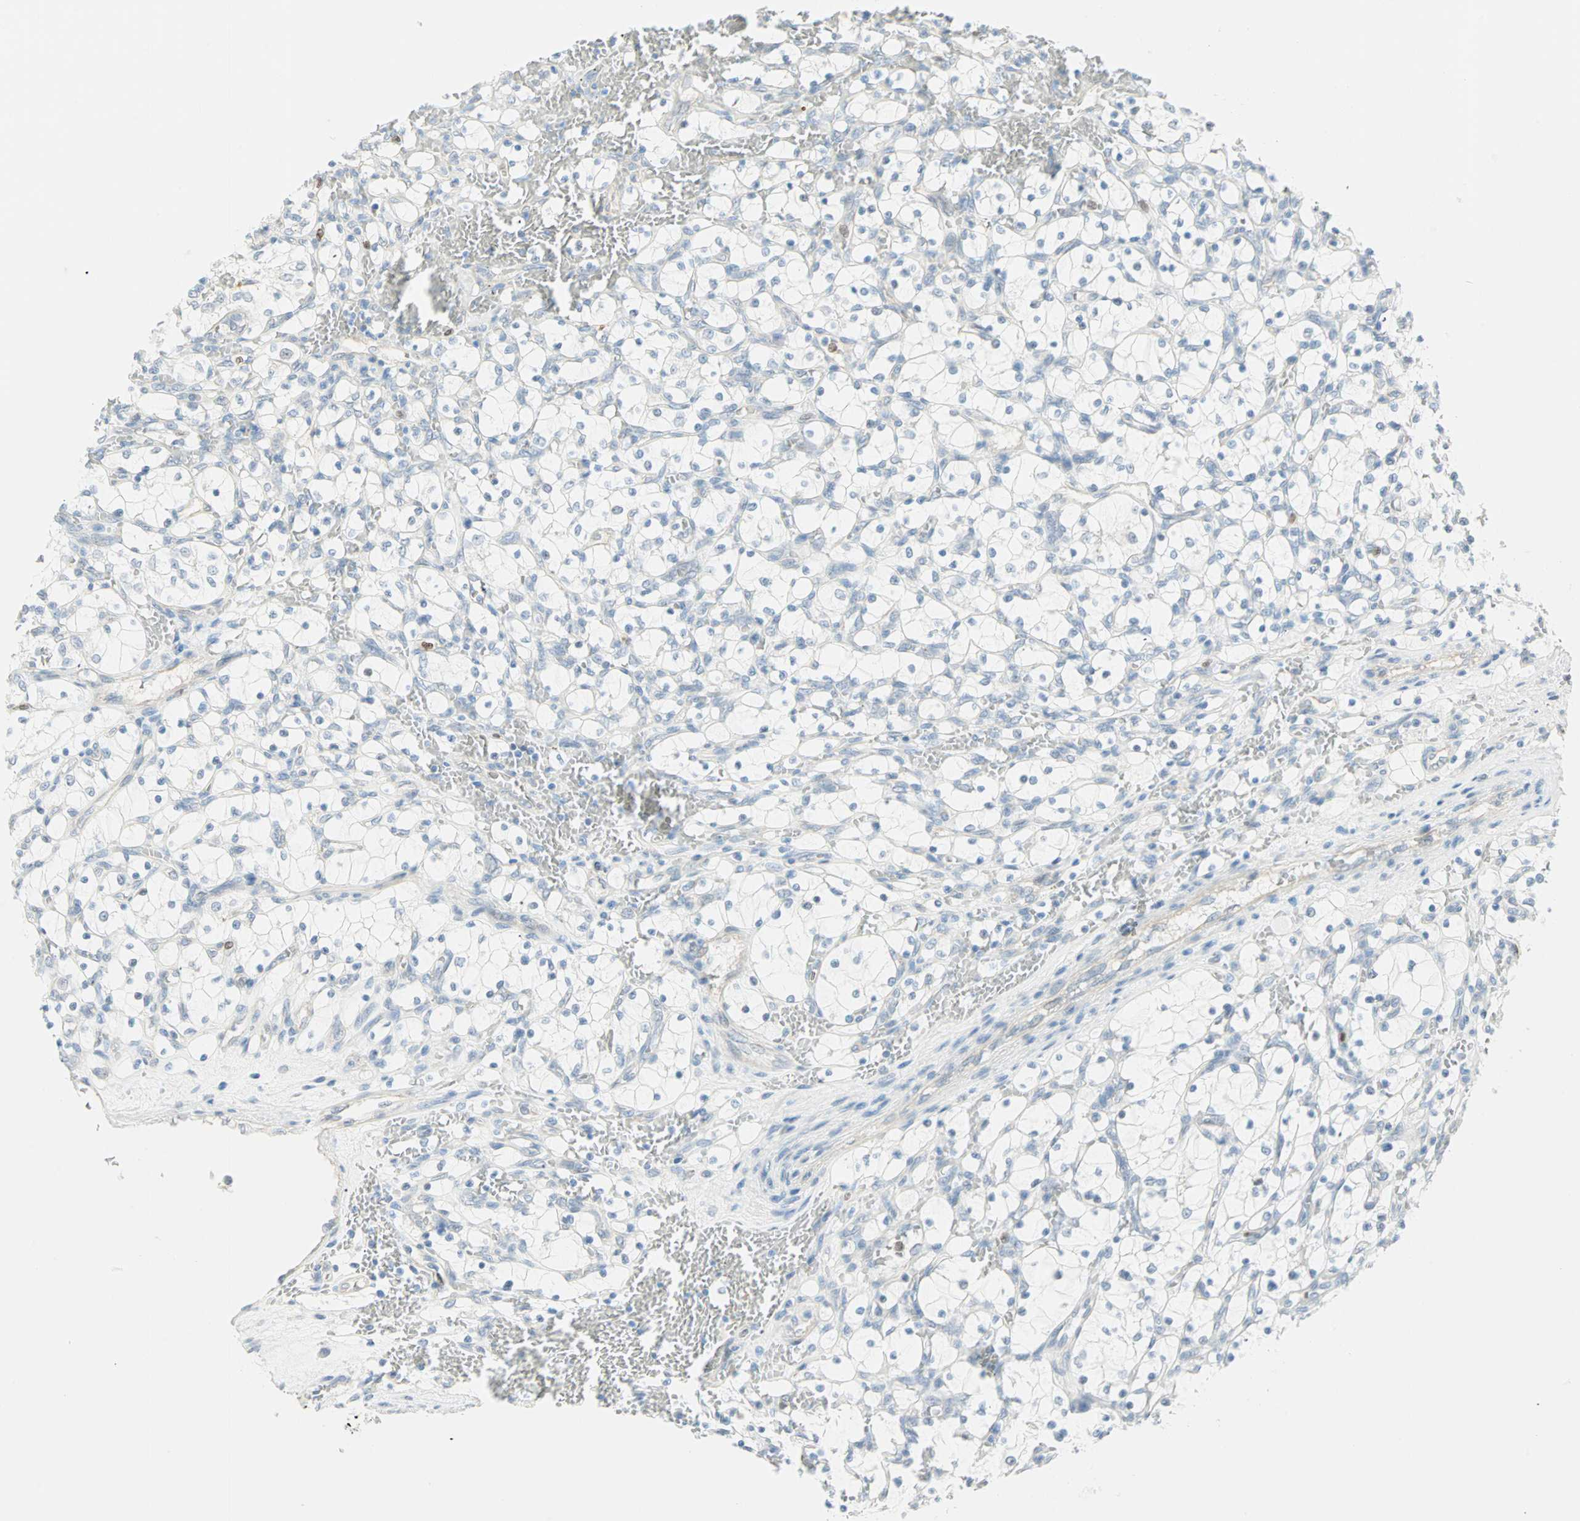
{"staining": {"intensity": "negative", "quantity": "none", "location": "none"}, "tissue": "renal cancer", "cell_type": "Tumor cells", "image_type": "cancer", "snomed": [{"axis": "morphology", "description": "Adenocarcinoma, NOS"}, {"axis": "topography", "description": "Kidney"}], "caption": "Tumor cells are negative for protein expression in human renal adenocarcinoma.", "gene": "MLLT10", "patient": {"sex": "female", "age": 69}}